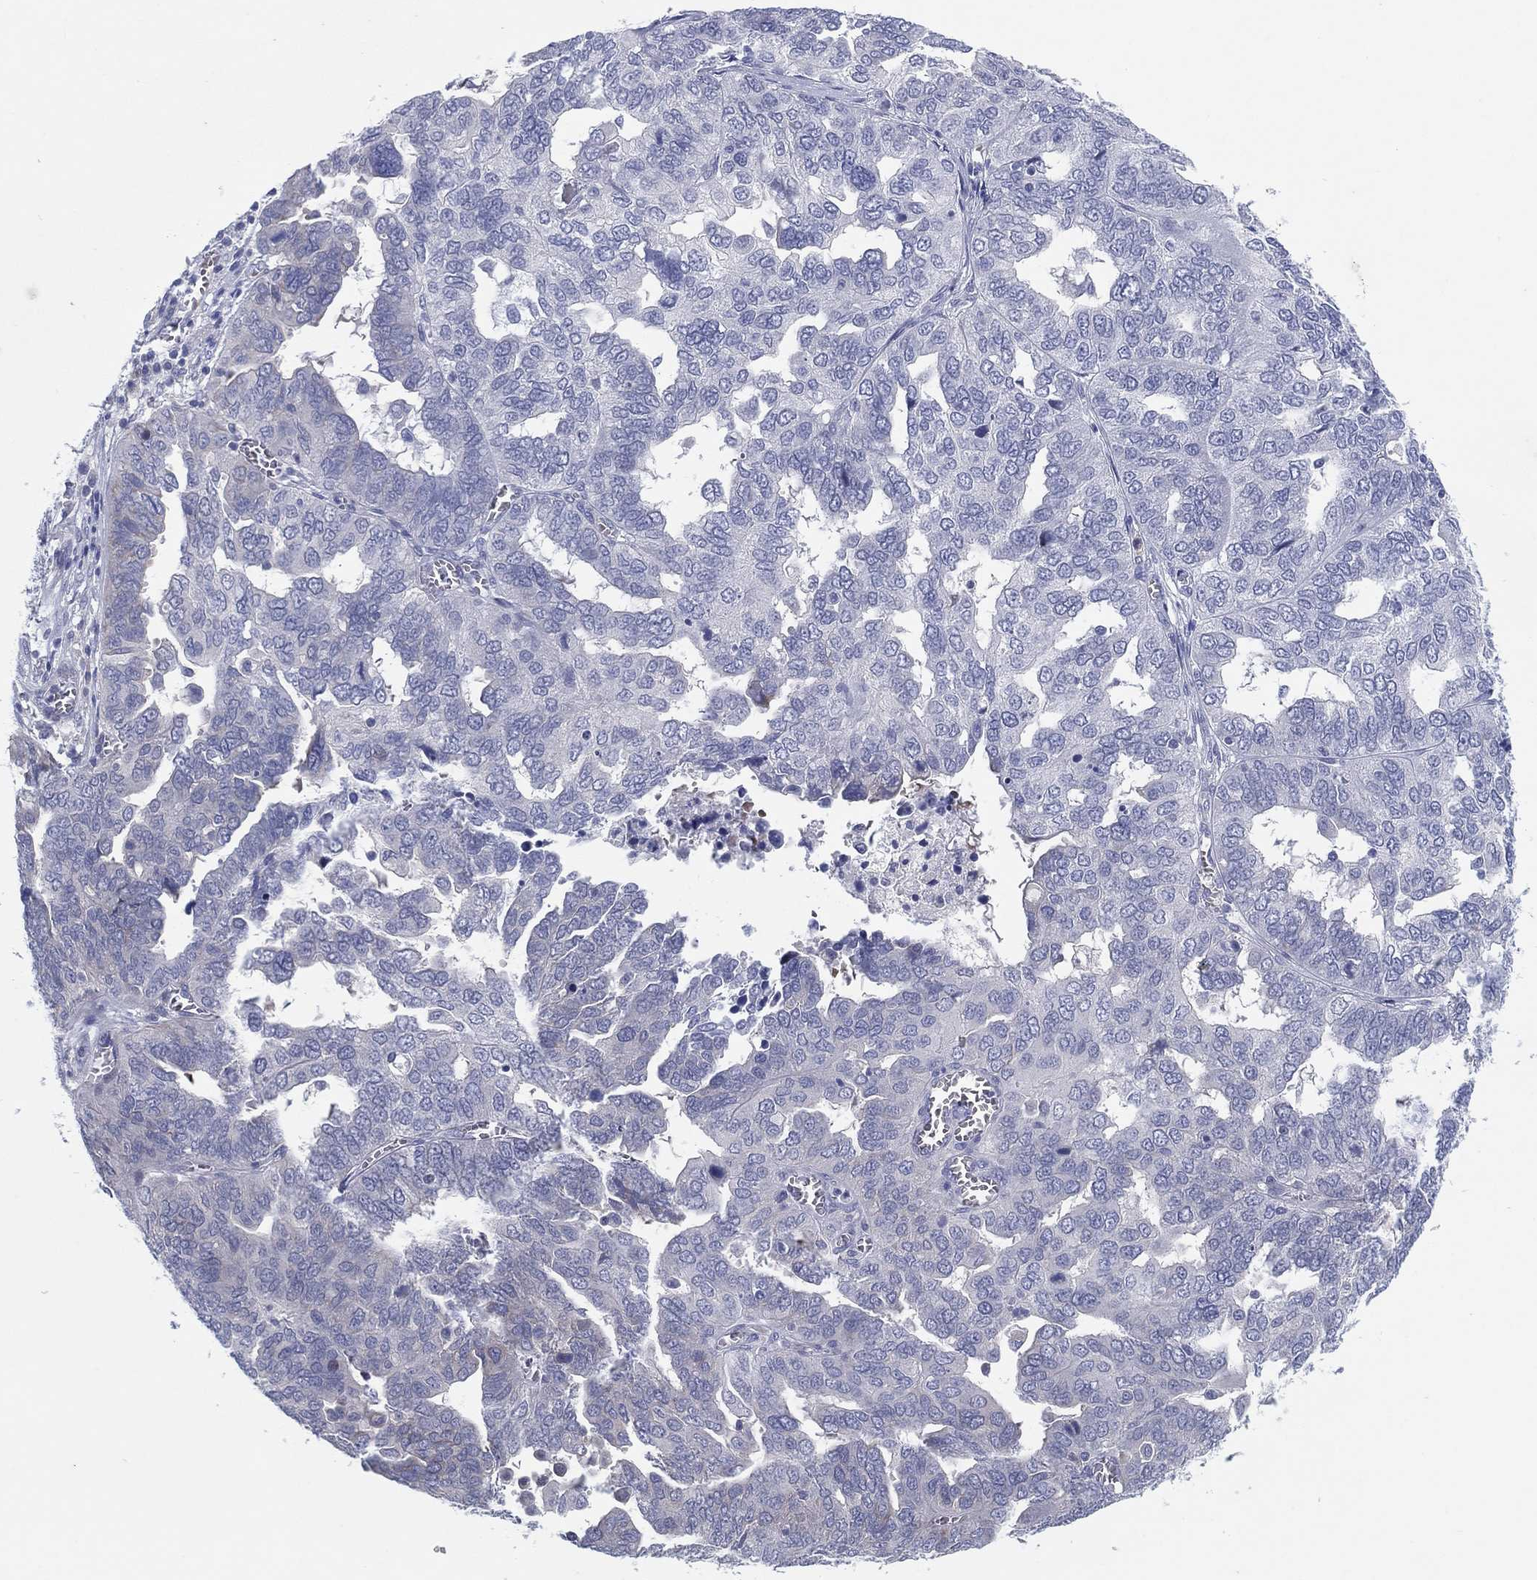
{"staining": {"intensity": "negative", "quantity": "none", "location": "none"}, "tissue": "ovarian cancer", "cell_type": "Tumor cells", "image_type": "cancer", "snomed": [{"axis": "morphology", "description": "Carcinoma, endometroid"}, {"axis": "topography", "description": "Soft tissue"}, {"axis": "topography", "description": "Ovary"}], "caption": "Tumor cells show no significant positivity in ovarian endometroid carcinoma.", "gene": "HEATR4", "patient": {"sex": "female", "age": 52}}